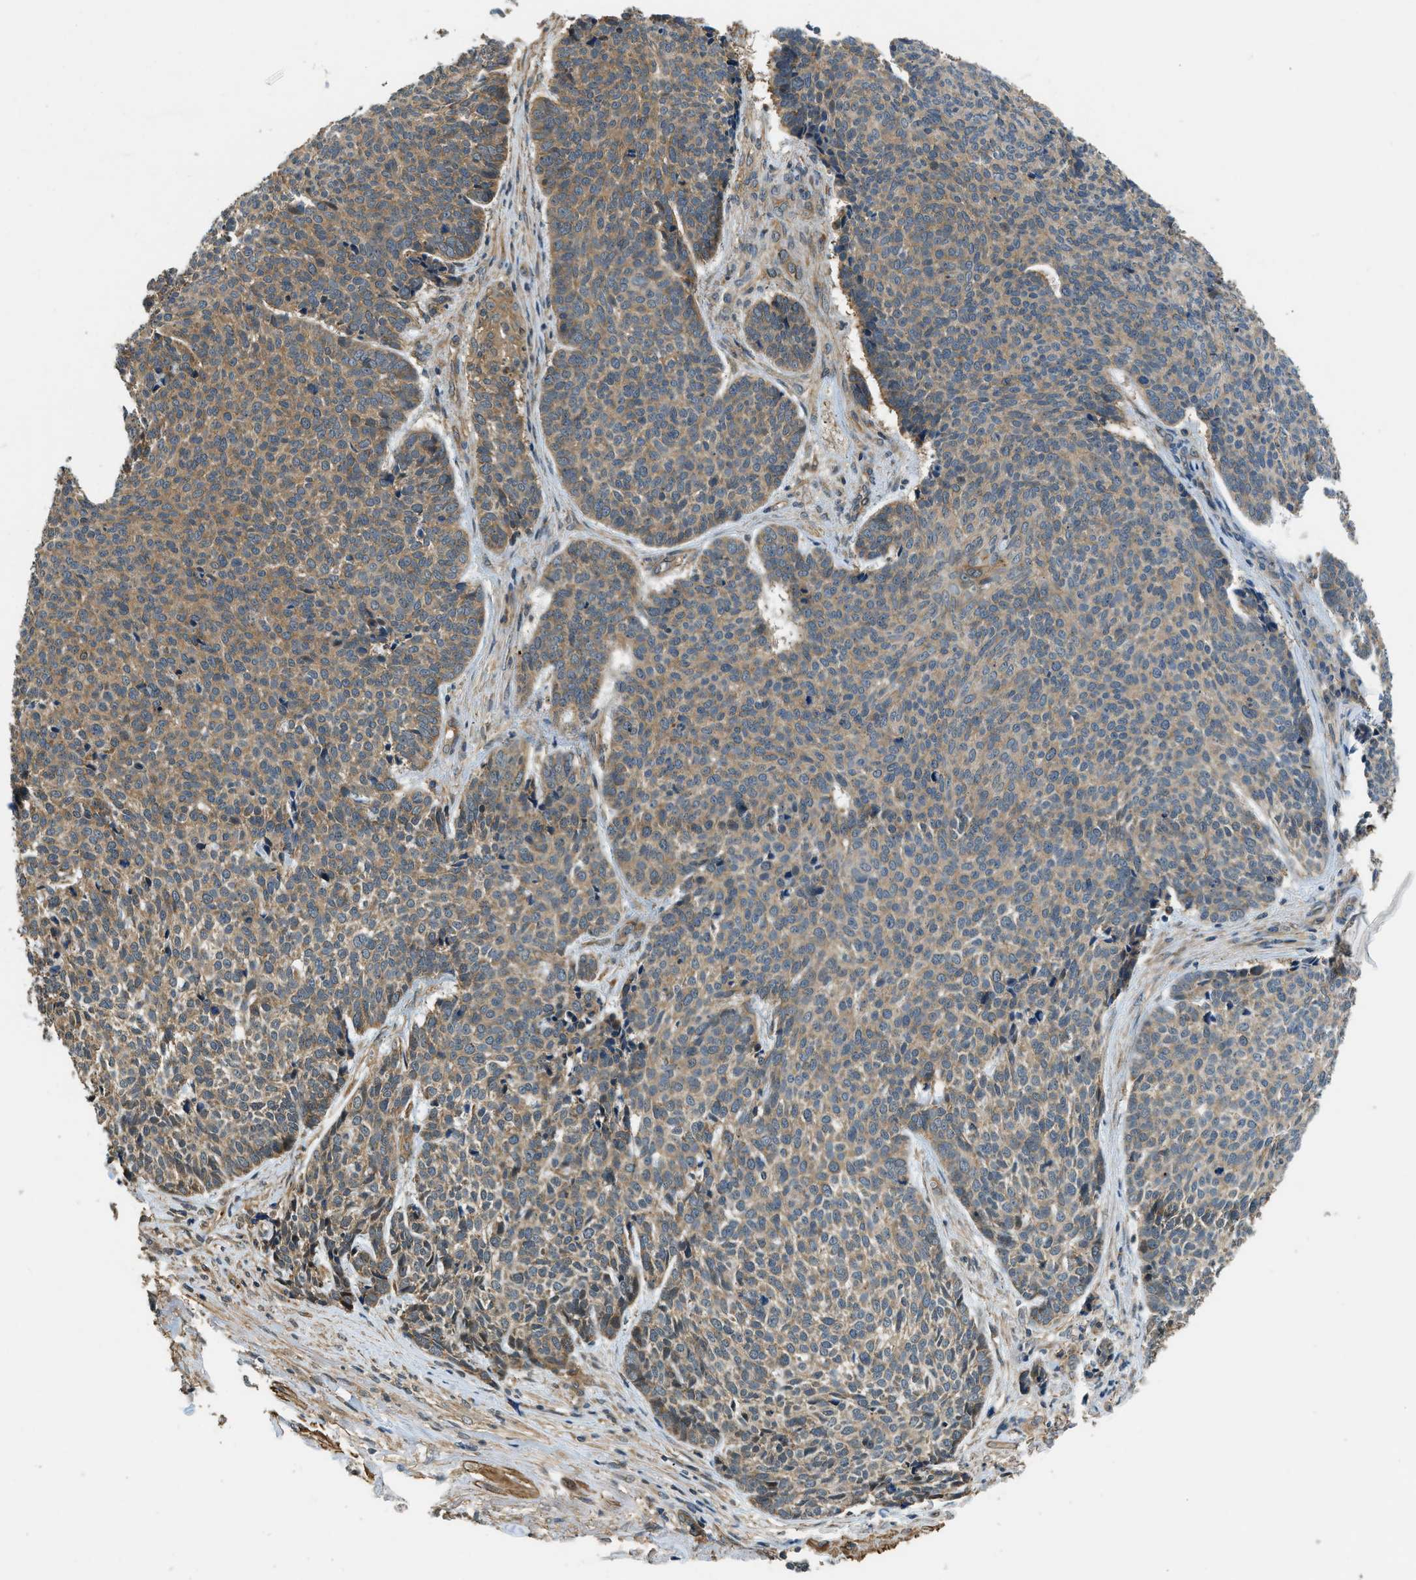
{"staining": {"intensity": "moderate", "quantity": ">75%", "location": "cytoplasmic/membranous"}, "tissue": "skin cancer", "cell_type": "Tumor cells", "image_type": "cancer", "snomed": [{"axis": "morphology", "description": "Basal cell carcinoma"}, {"axis": "topography", "description": "Skin"}], "caption": "Protein expression analysis of human skin cancer (basal cell carcinoma) reveals moderate cytoplasmic/membranous positivity in about >75% of tumor cells.", "gene": "CGN", "patient": {"sex": "male", "age": 84}}